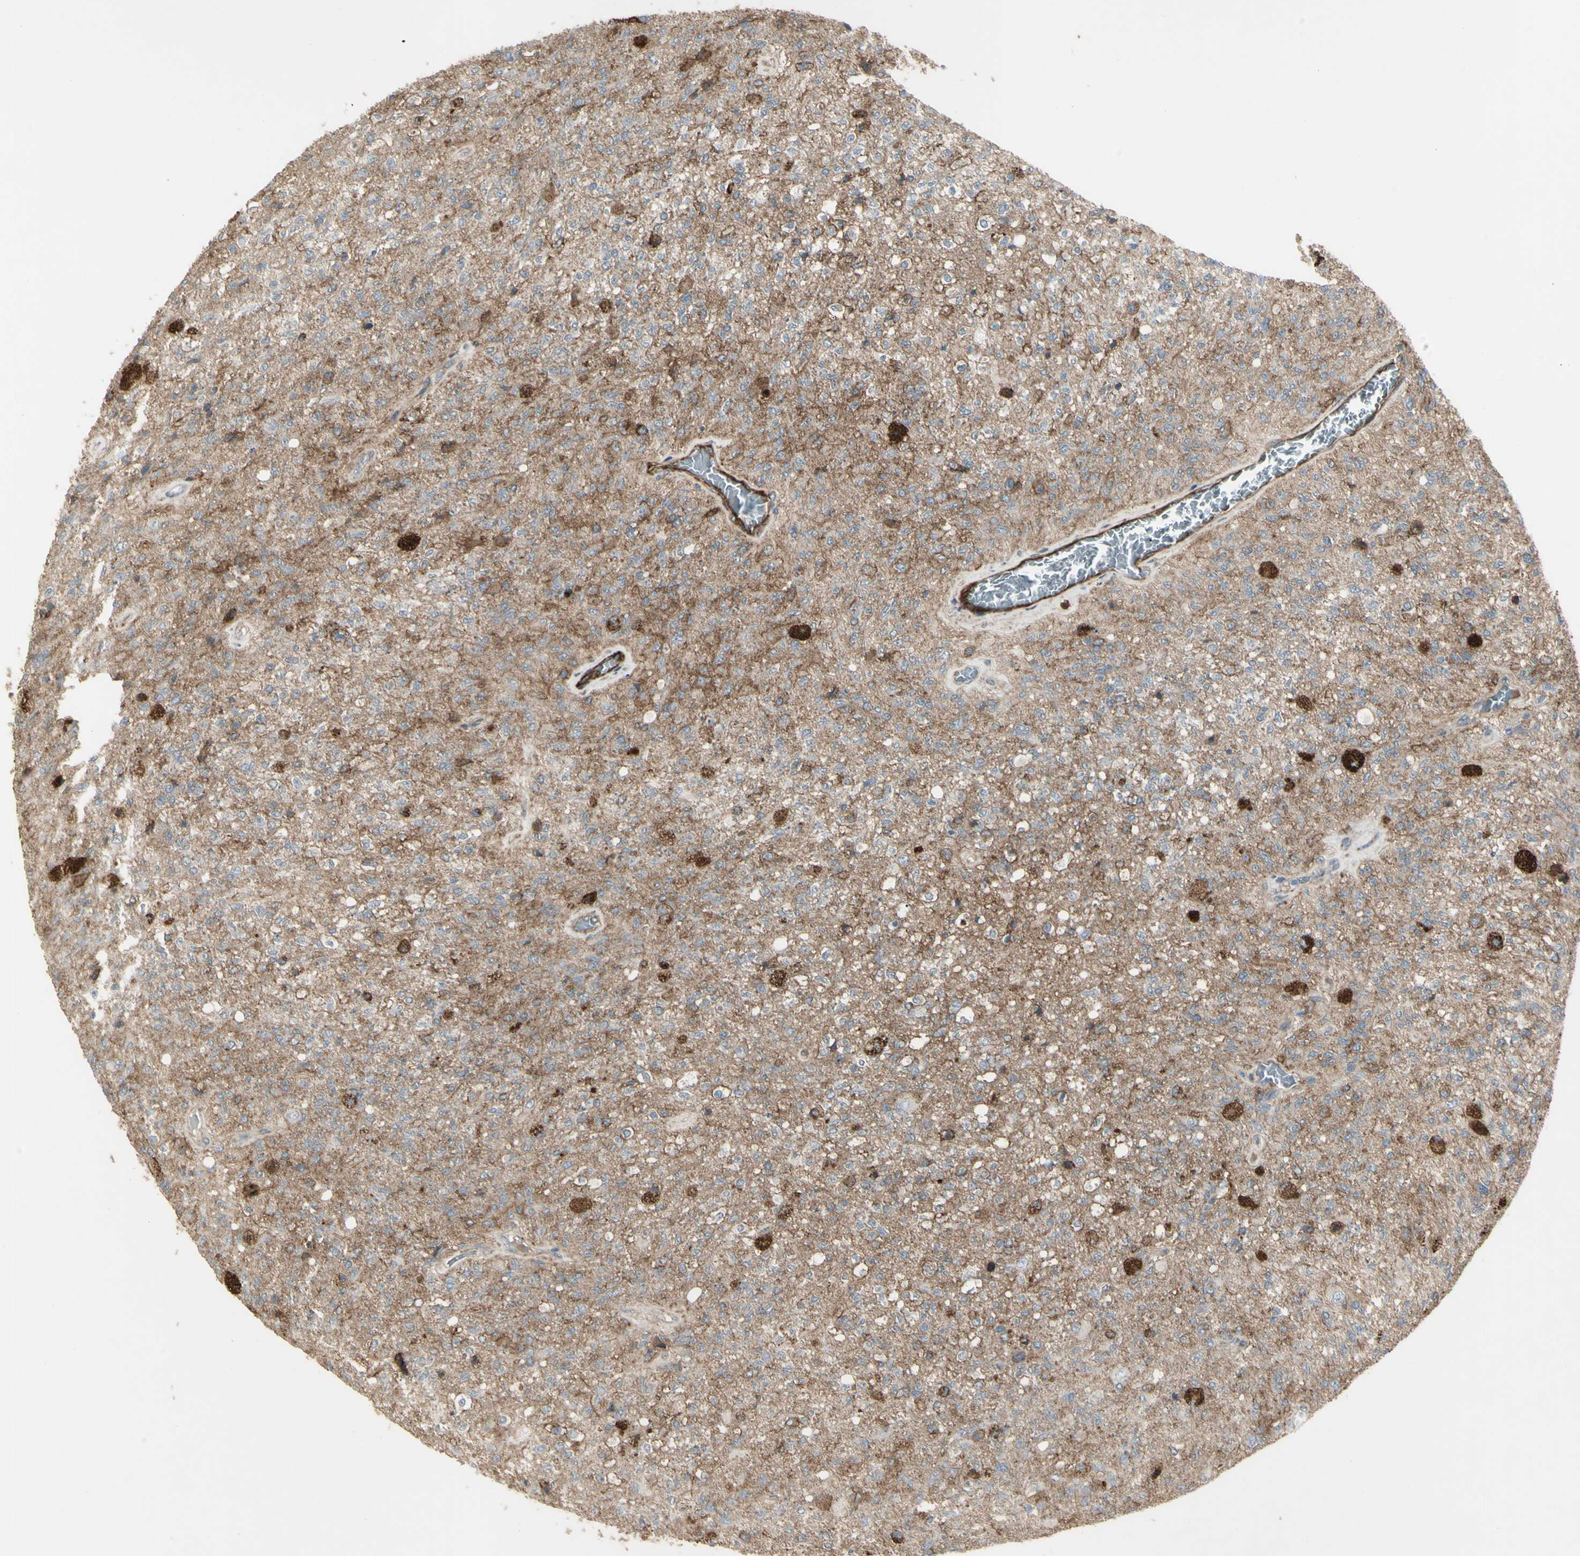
{"staining": {"intensity": "weak", "quantity": "25%-75%", "location": "cytoplasmic/membranous"}, "tissue": "glioma", "cell_type": "Tumor cells", "image_type": "cancer", "snomed": [{"axis": "morphology", "description": "Normal tissue, NOS"}, {"axis": "morphology", "description": "Glioma, malignant, High grade"}, {"axis": "topography", "description": "Cerebral cortex"}], "caption": "Protein staining by immunohistochemistry reveals weak cytoplasmic/membranous positivity in approximately 25%-75% of tumor cells in malignant glioma (high-grade).", "gene": "CD276", "patient": {"sex": "male", "age": 77}}